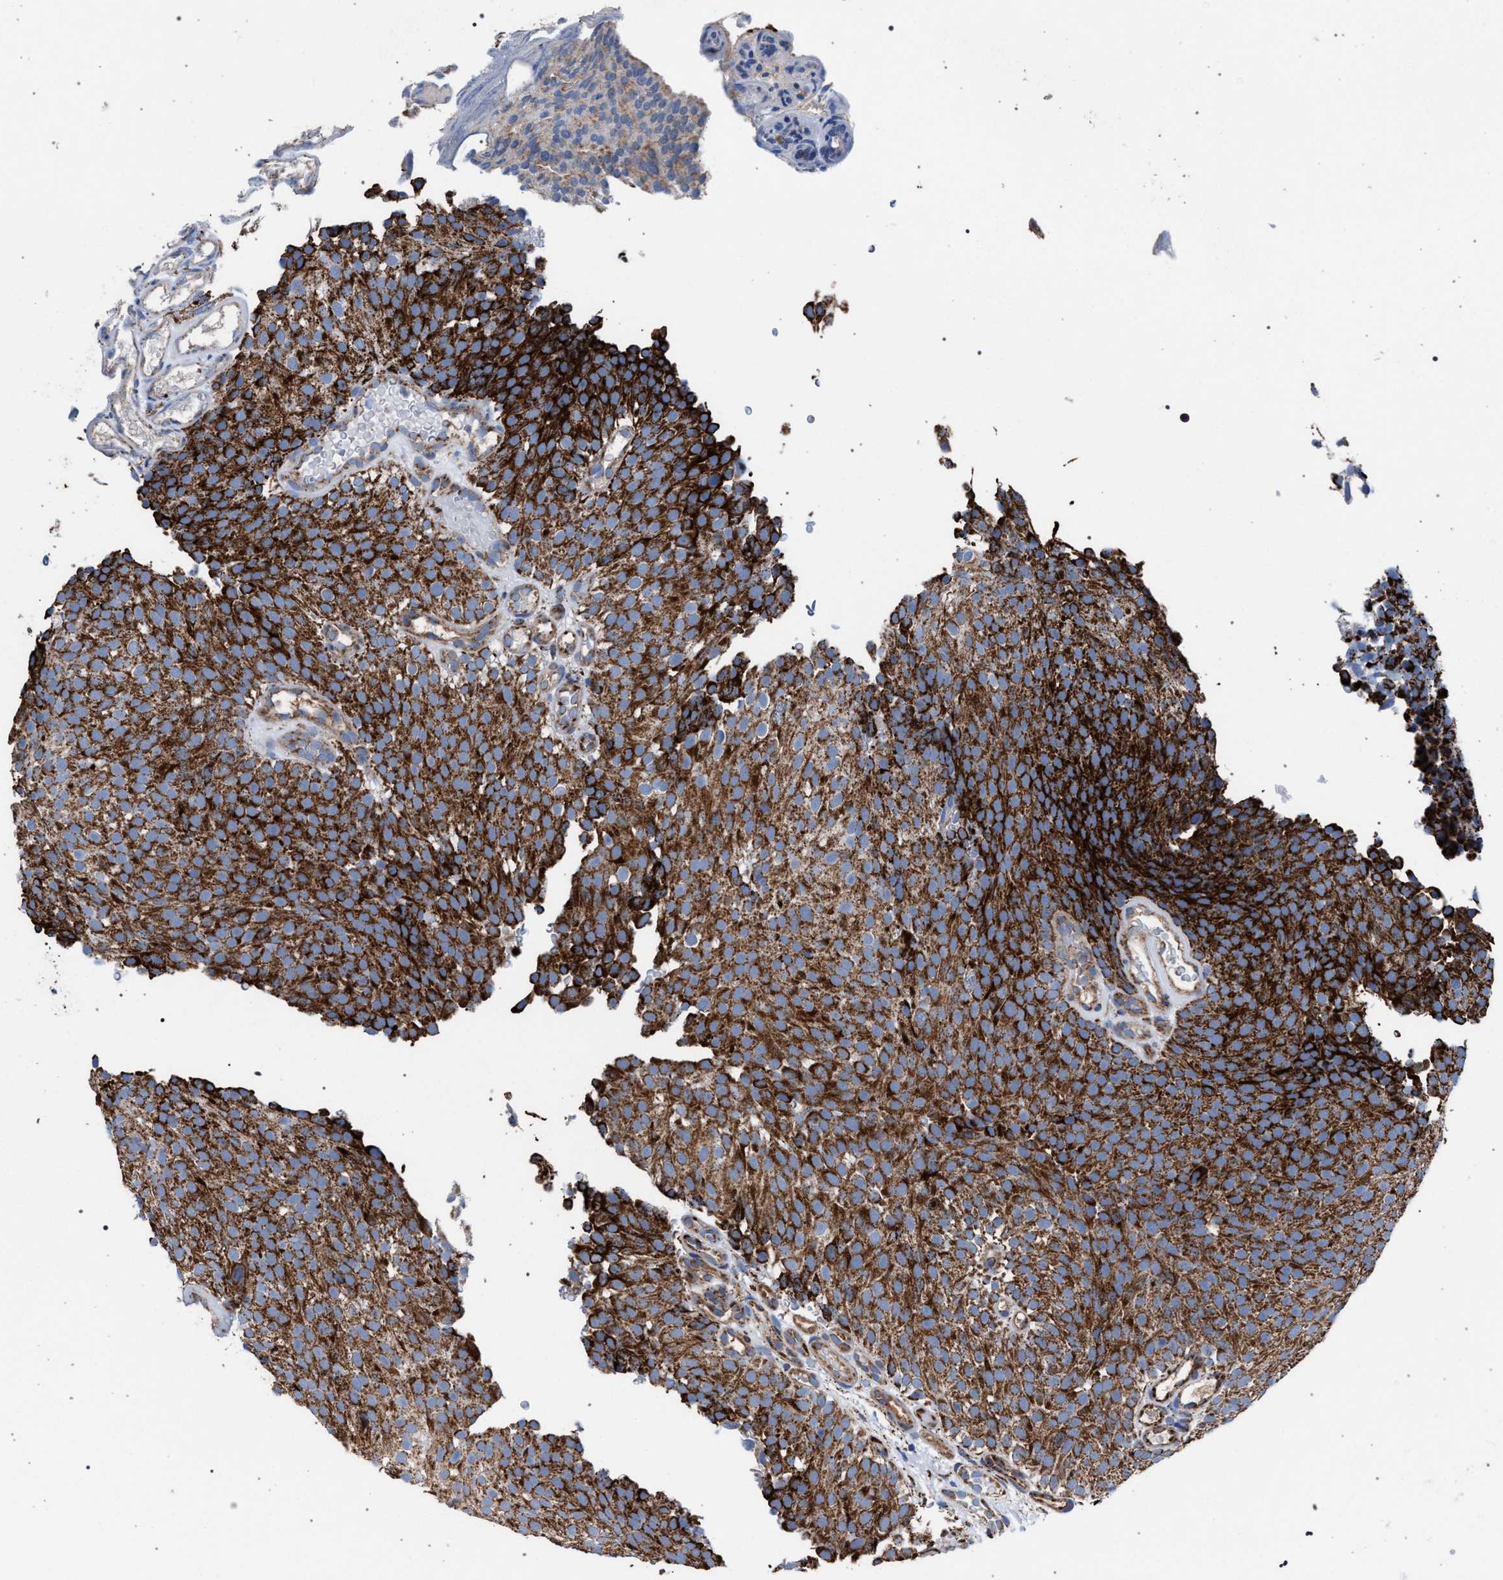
{"staining": {"intensity": "strong", "quantity": ">75%", "location": "cytoplasmic/membranous"}, "tissue": "urothelial cancer", "cell_type": "Tumor cells", "image_type": "cancer", "snomed": [{"axis": "morphology", "description": "Urothelial carcinoma, Low grade"}, {"axis": "topography", "description": "Urinary bladder"}], "caption": "Protein staining of urothelial cancer tissue shows strong cytoplasmic/membranous staining in about >75% of tumor cells.", "gene": "VPS13A", "patient": {"sex": "male", "age": 78}}